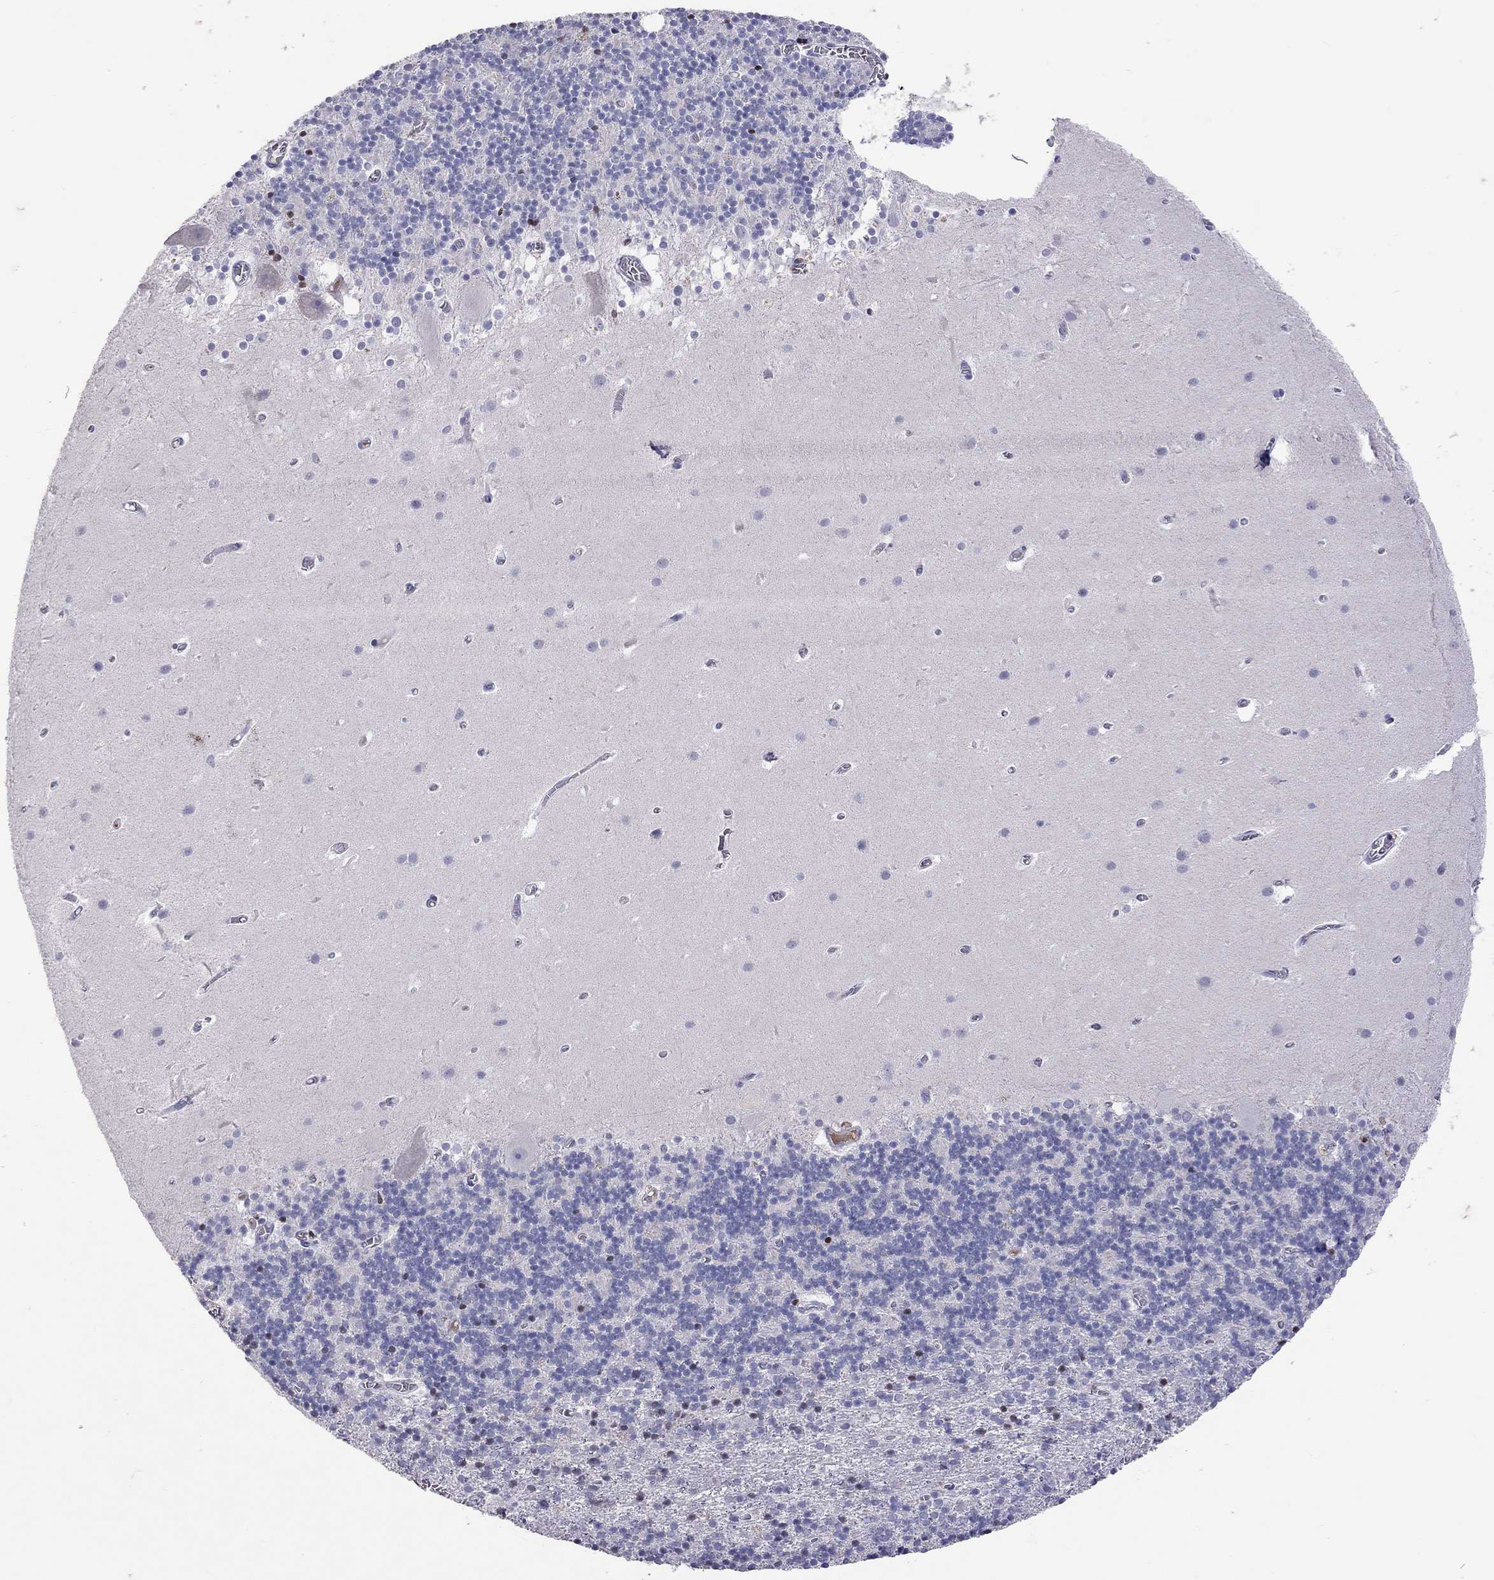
{"staining": {"intensity": "negative", "quantity": "none", "location": "none"}, "tissue": "cerebellum", "cell_type": "Cells in granular layer", "image_type": "normal", "snomed": [{"axis": "morphology", "description": "Normal tissue, NOS"}, {"axis": "topography", "description": "Cerebellum"}], "caption": "Cells in granular layer show no significant positivity in unremarkable cerebellum. (Immunohistochemistry (ihc), brightfield microscopy, high magnification).", "gene": "SERPINA3", "patient": {"sex": "male", "age": 70}}